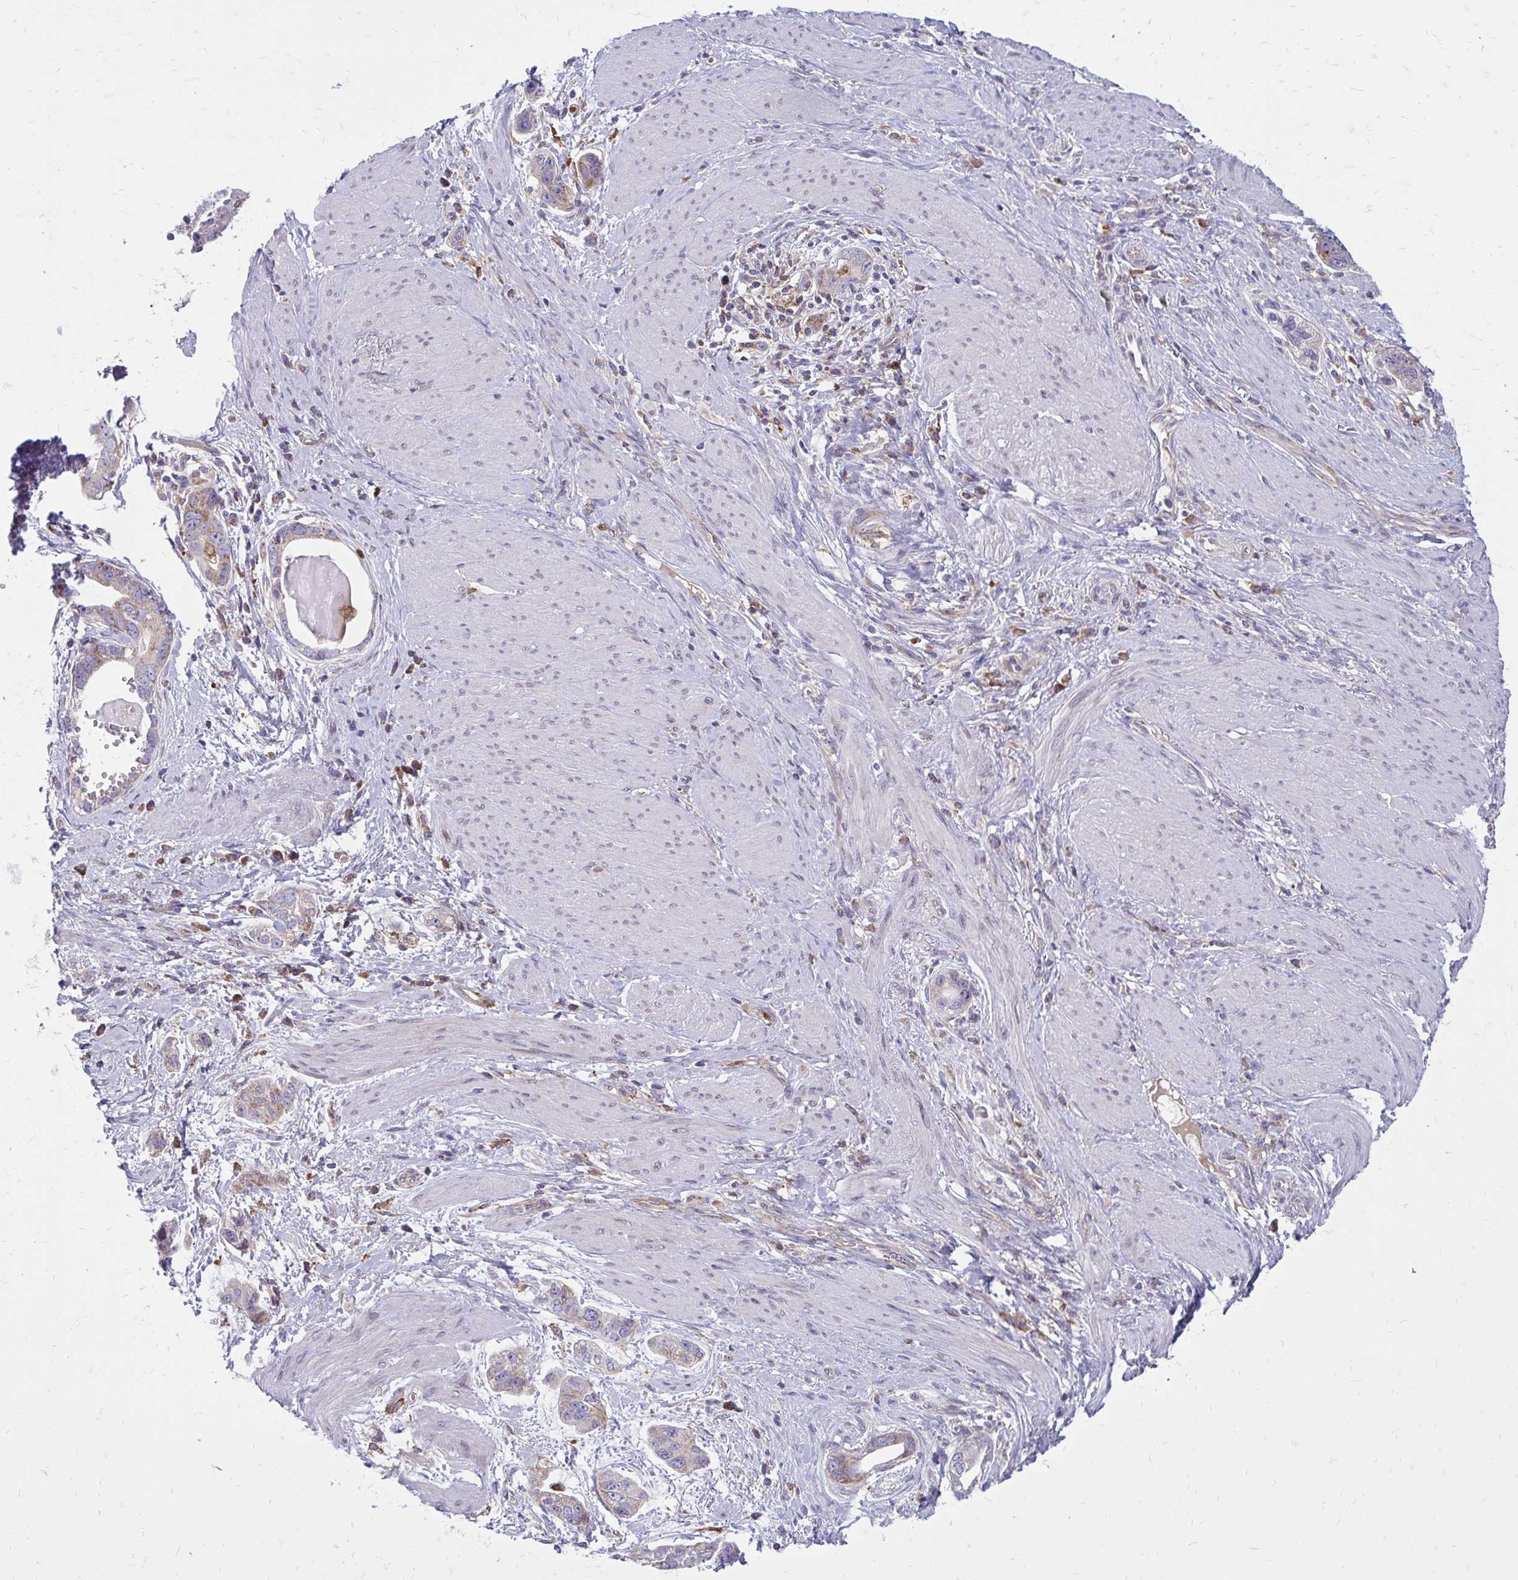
{"staining": {"intensity": "negative", "quantity": "none", "location": "none"}, "tissue": "stomach cancer", "cell_type": "Tumor cells", "image_type": "cancer", "snomed": [{"axis": "morphology", "description": "Adenocarcinoma, NOS"}, {"axis": "topography", "description": "Stomach, lower"}], "caption": "This is an immunohistochemistry (IHC) micrograph of human stomach cancer. There is no expression in tumor cells.", "gene": "ASAP1", "patient": {"sex": "female", "age": 93}}